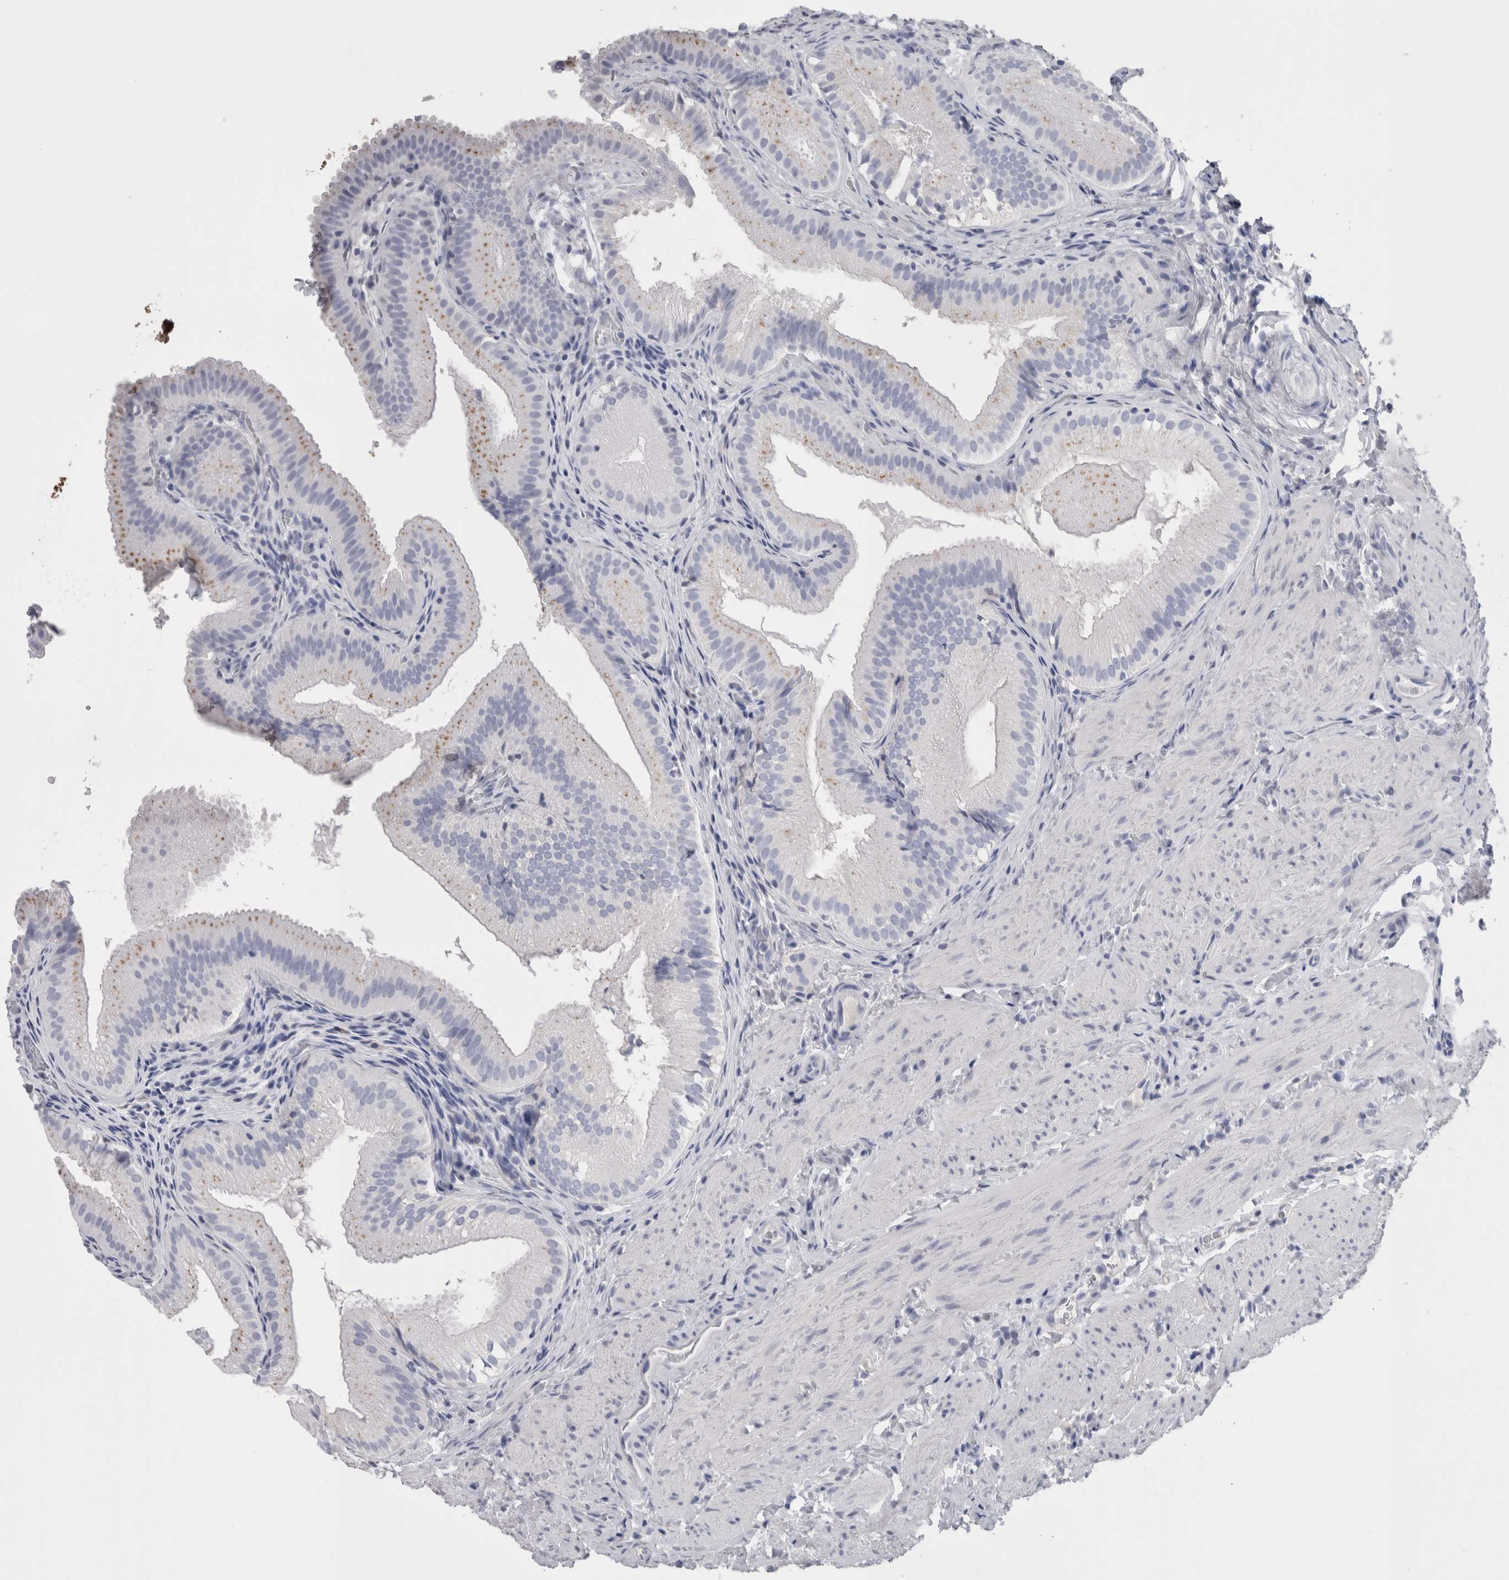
{"staining": {"intensity": "weak", "quantity": "25%-75%", "location": "cytoplasmic/membranous"}, "tissue": "gallbladder", "cell_type": "Glandular cells", "image_type": "normal", "snomed": [{"axis": "morphology", "description": "Normal tissue, NOS"}, {"axis": "topography", "description": "Gallbladder"}], "caption": "Immunohistochemical staining of normal gallbladder demonstrates 25%-75% levels of weak cytoplasmic/membranous protein positivity in approximately 25%-75% of glandular cells. The staining was performed using DAB, with brown indicating positive protein expression. Nuclei are stained blue with hematoxylin.", "gene": "CA8", "patient": {"sex": "female", "age": 30}}